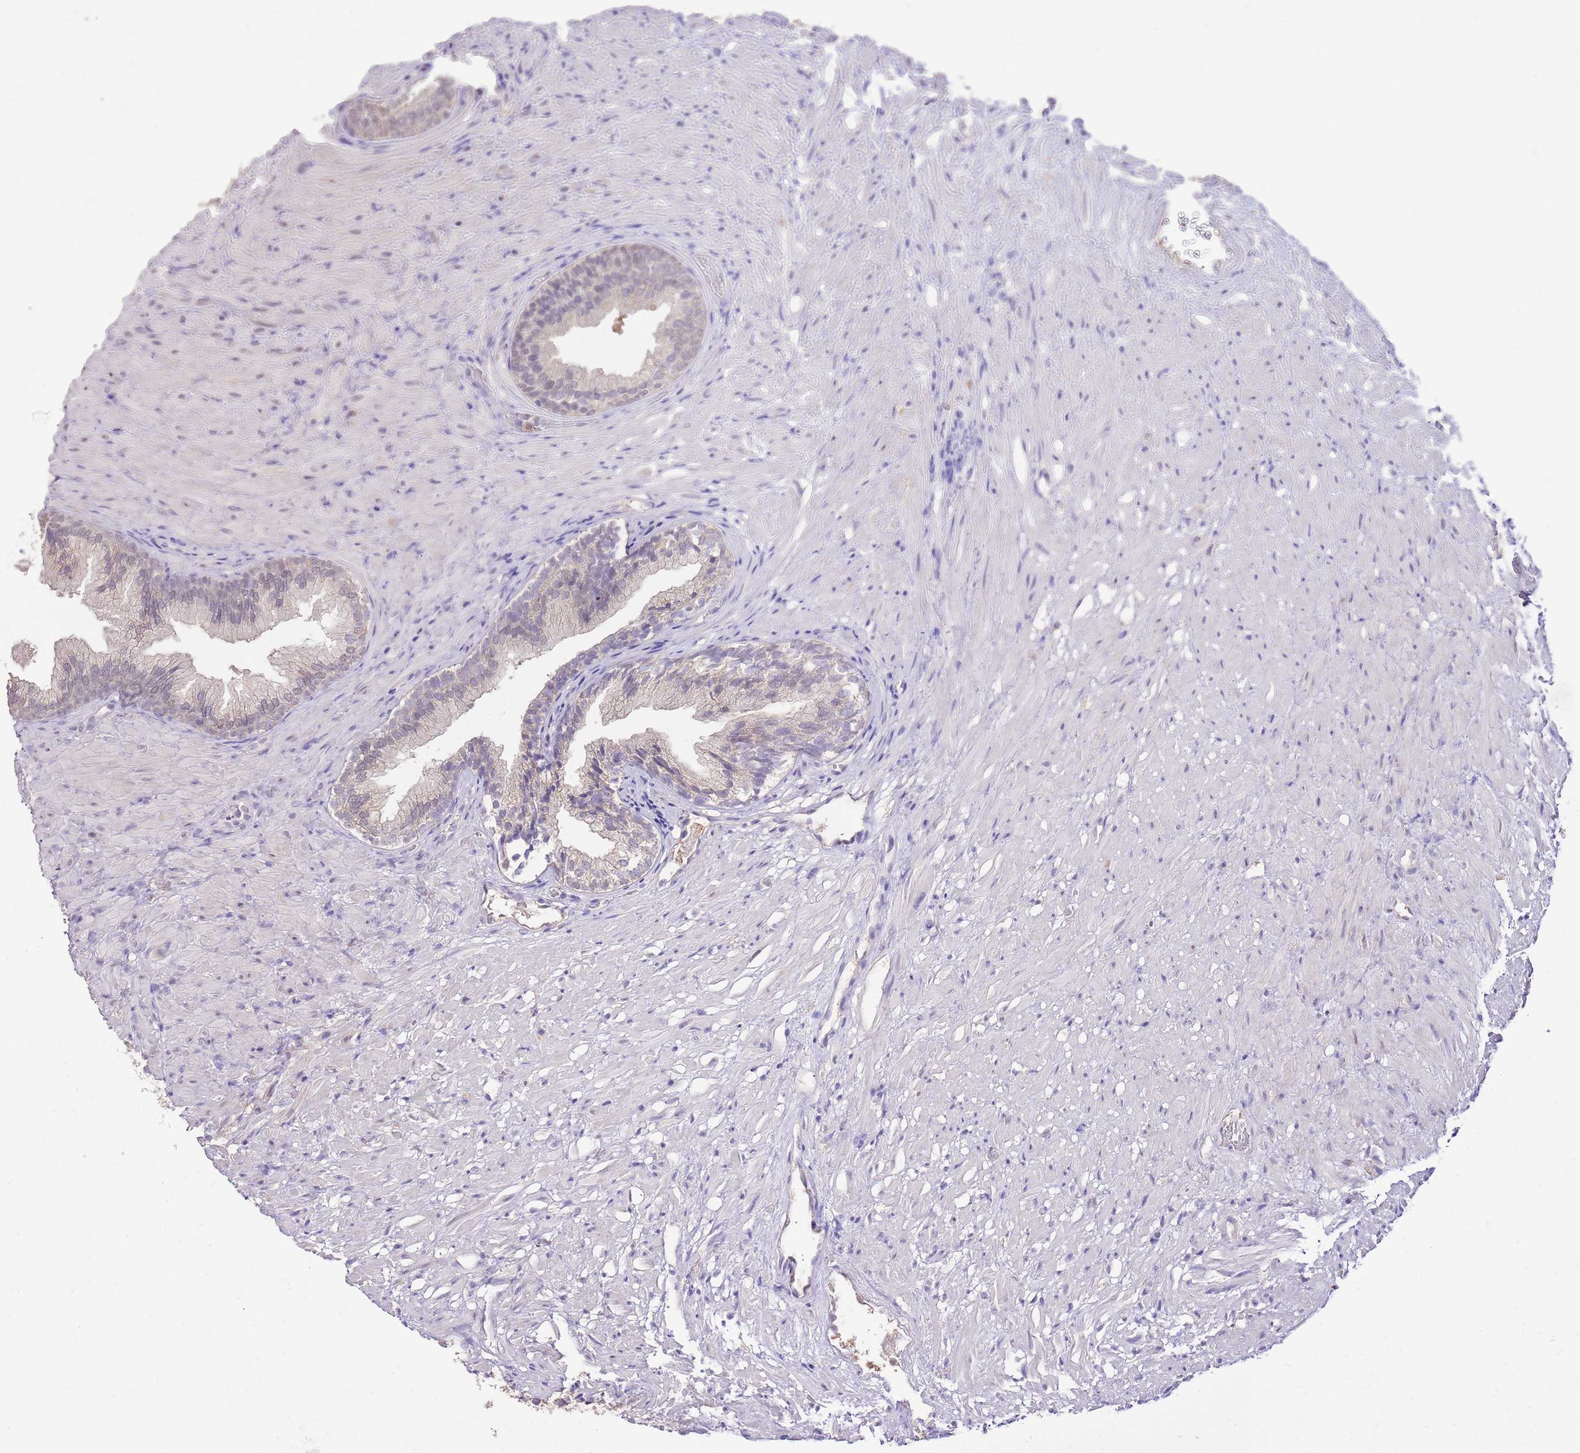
{"staining": {"intensity": "weak", "quantity": "25%-75%", "location": "nuclear"}, "tissue": "prostate", "cell_type": "Glandular cells", "image_type": "normal", "snomed": [{"axis": "morphology", "description": "Normal tissue, NOS"}, {"axis": "topography", "description": "Prostate"}], "caption": "Immunohistochemical staining of normal prostate displays low levels of weak nuclear expression in approximately 25%-75% of glandular cells. (brown staining indicates protein expression, while blue staining denotes nuclei).", "gene": "IZUMO4", "patient": {"sex": "male", "age": 76}}